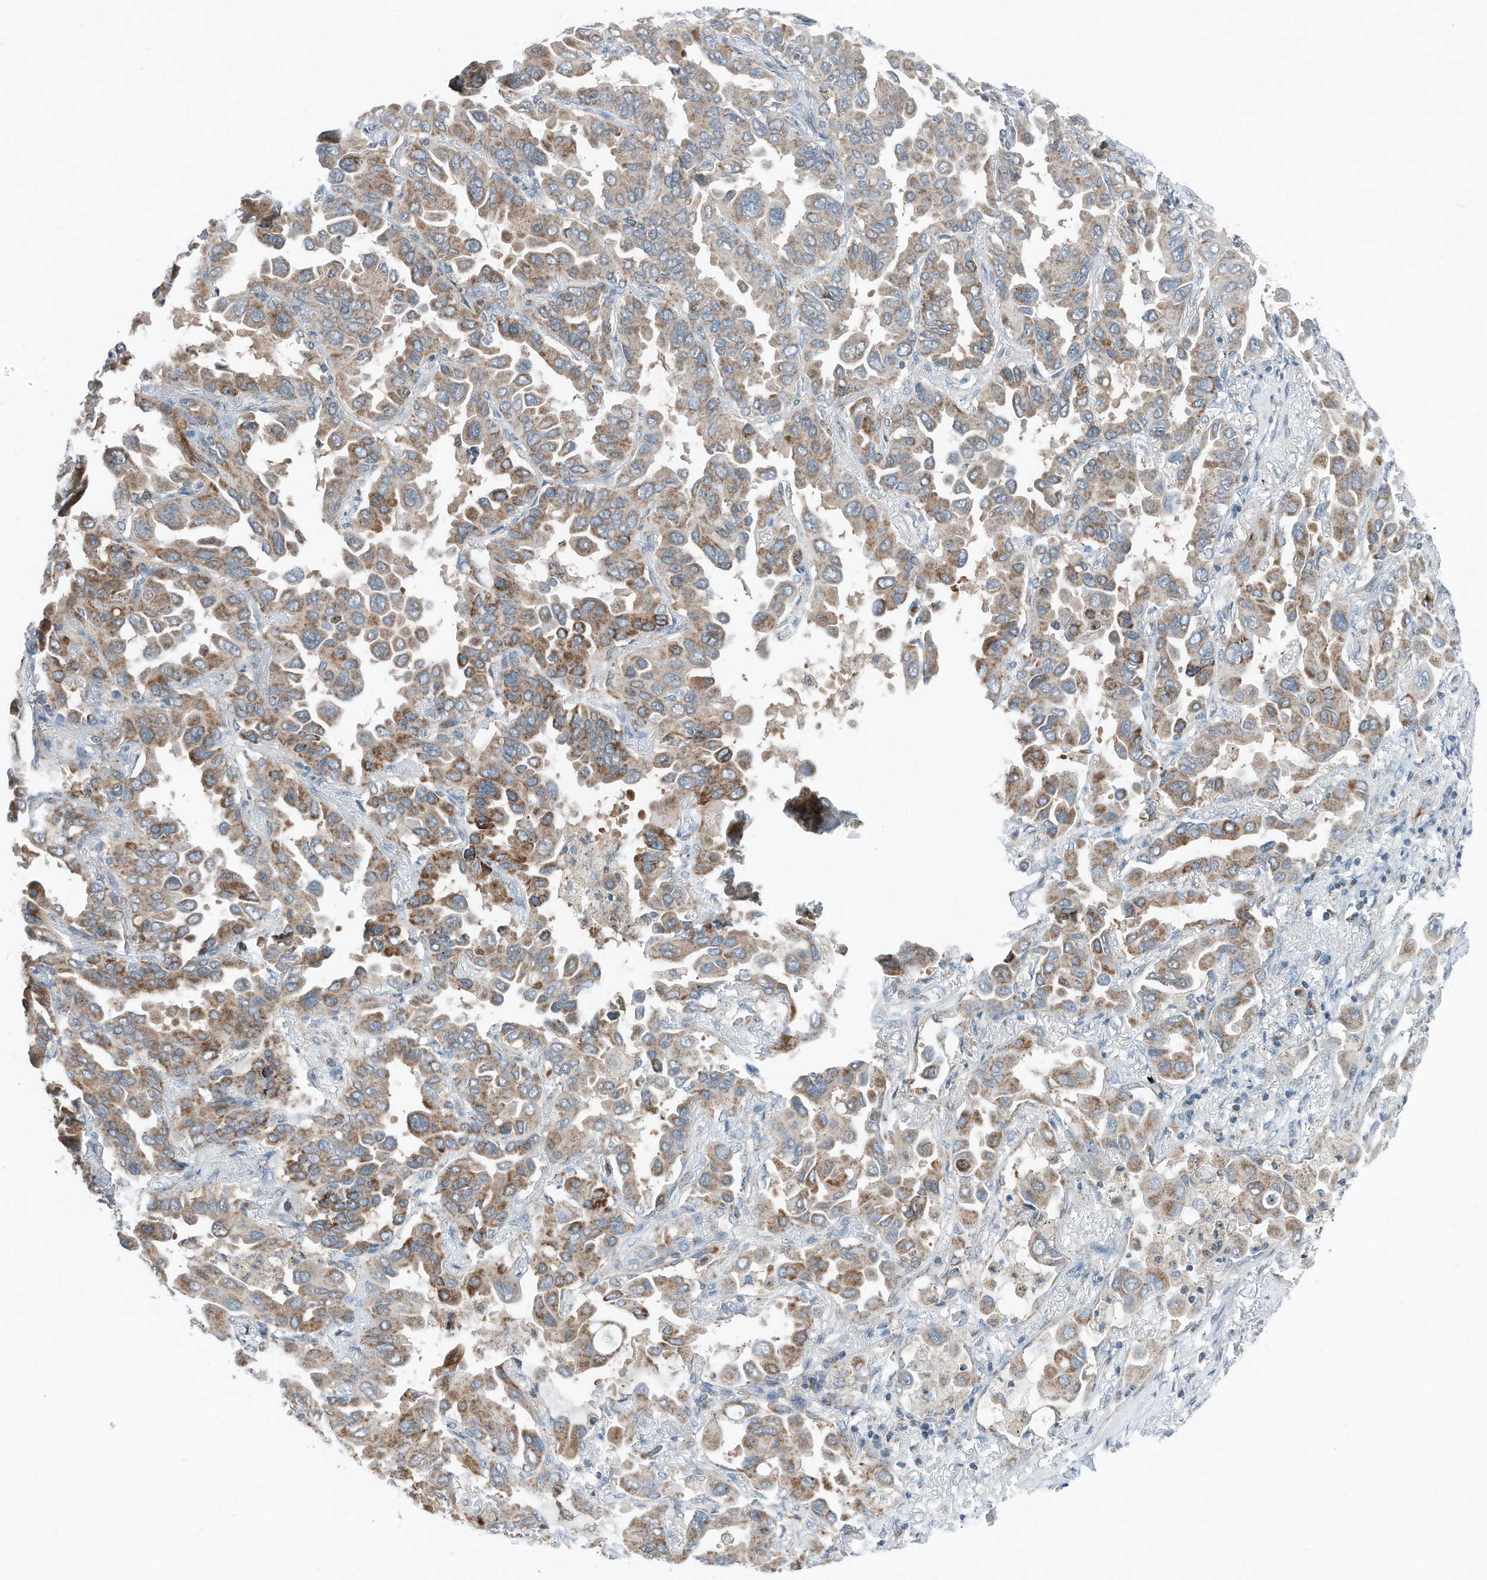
{"staining": {"intensity": "moderate", "quantity": ">75%", "location": "cytoplasmic/membranous"}, "tissue": "lung cancer", "cell_type": "Tumor cells", "image_type": "cancer", "snomed": [{"axis": "morphology", "description": "Adenocarcinoma, NOS"}, {"axis": "topography", "description": "Lung"}], "caption": "A medium amount of moderate cytoplasmic/membranous expression is seen in about >75% of tumor cells in lung cancer tissue. (IHC, brightfield microscopy, high magnification).", "gene": "RMND1", "patient": {"sex": "male", "age": 64}}